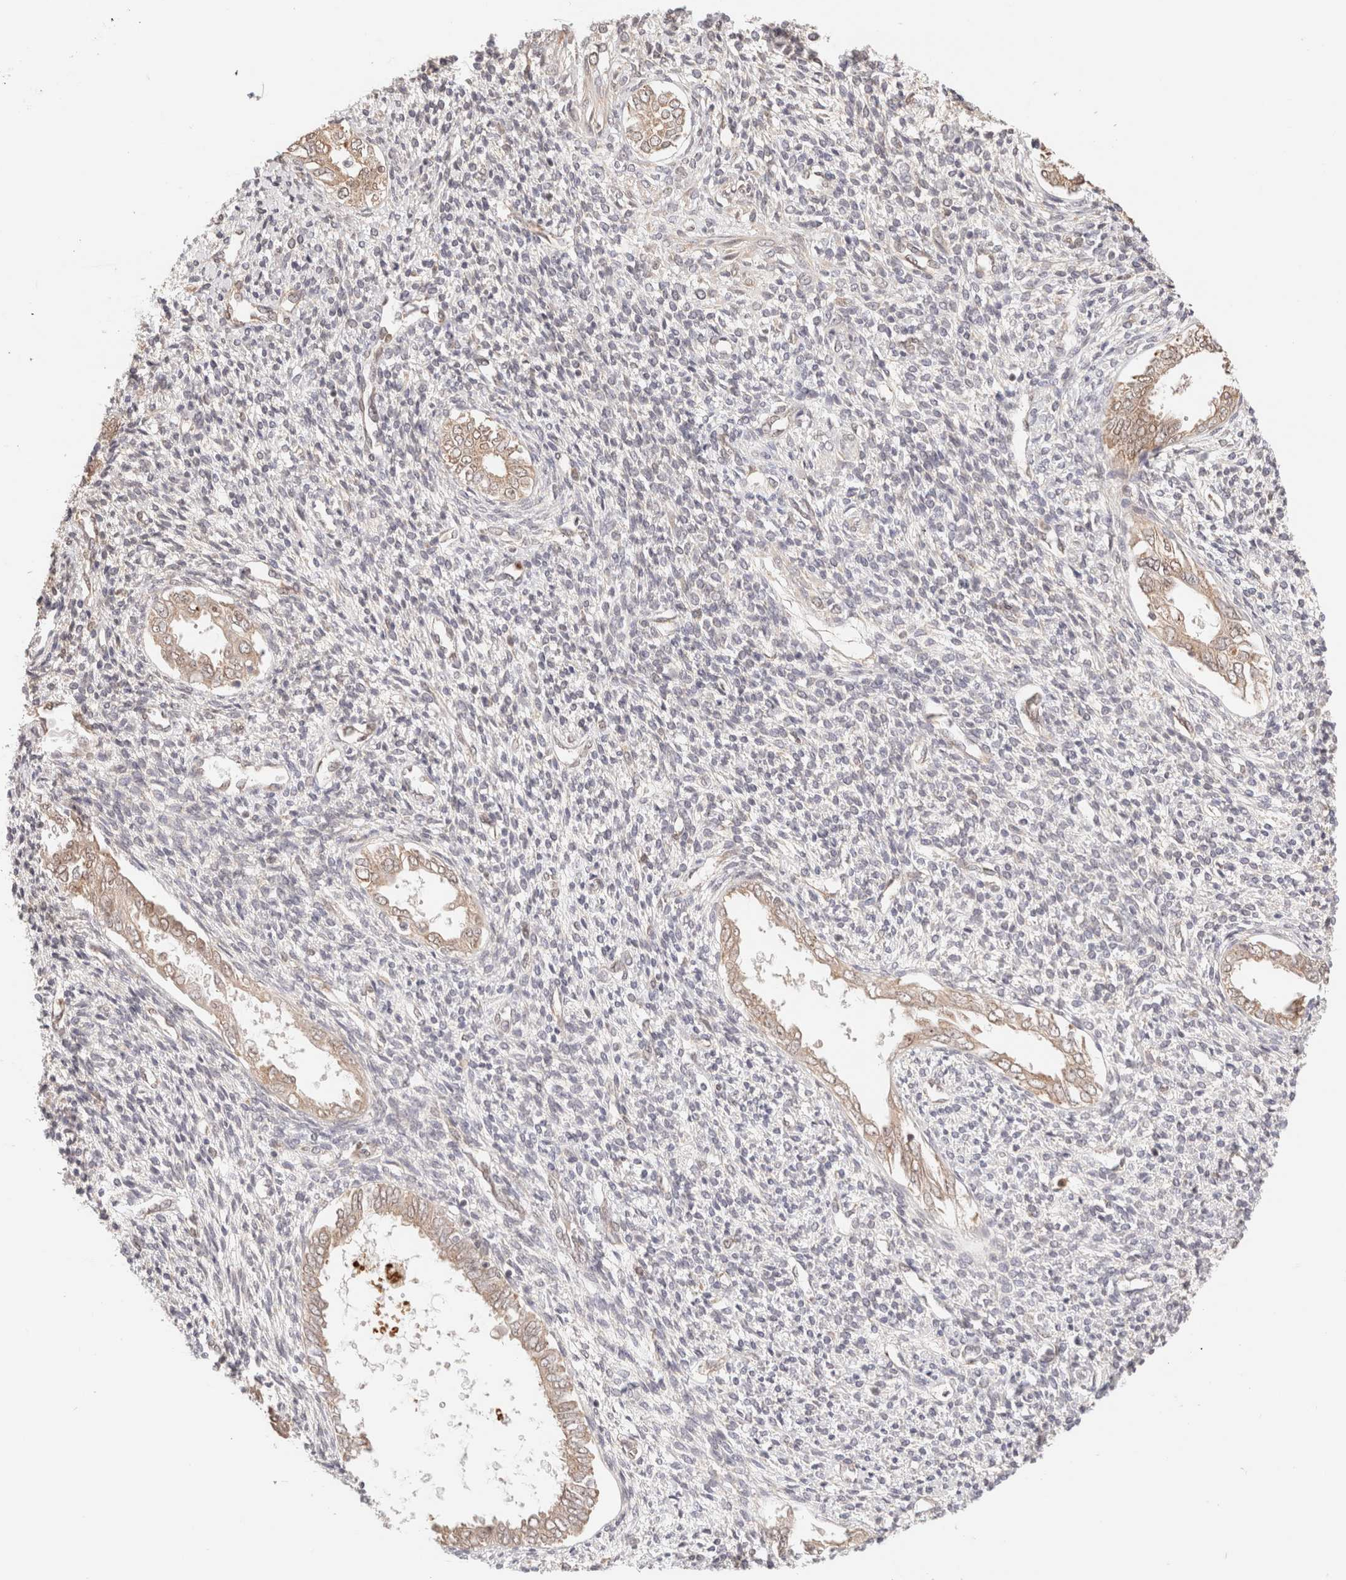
{"staining": {"intensity": "weak", "quantity": "<25%", "location": "nuclear"}, "tissue": "endometrium", "cell_type": "Cells in endometrial stroma", "image_type": "normal", "snomed": [{"axis": "morphology", "description": "Normal tissue, NOS"}, {"axis": "topography", "description": "Endometrium"}], "caption": "Endometrium was stained to show a protein in brown. There is no significant staining in cells in endometrial stroma.", "gene": "BRPF3", "patient": {"sex": "female", "age": 66}}